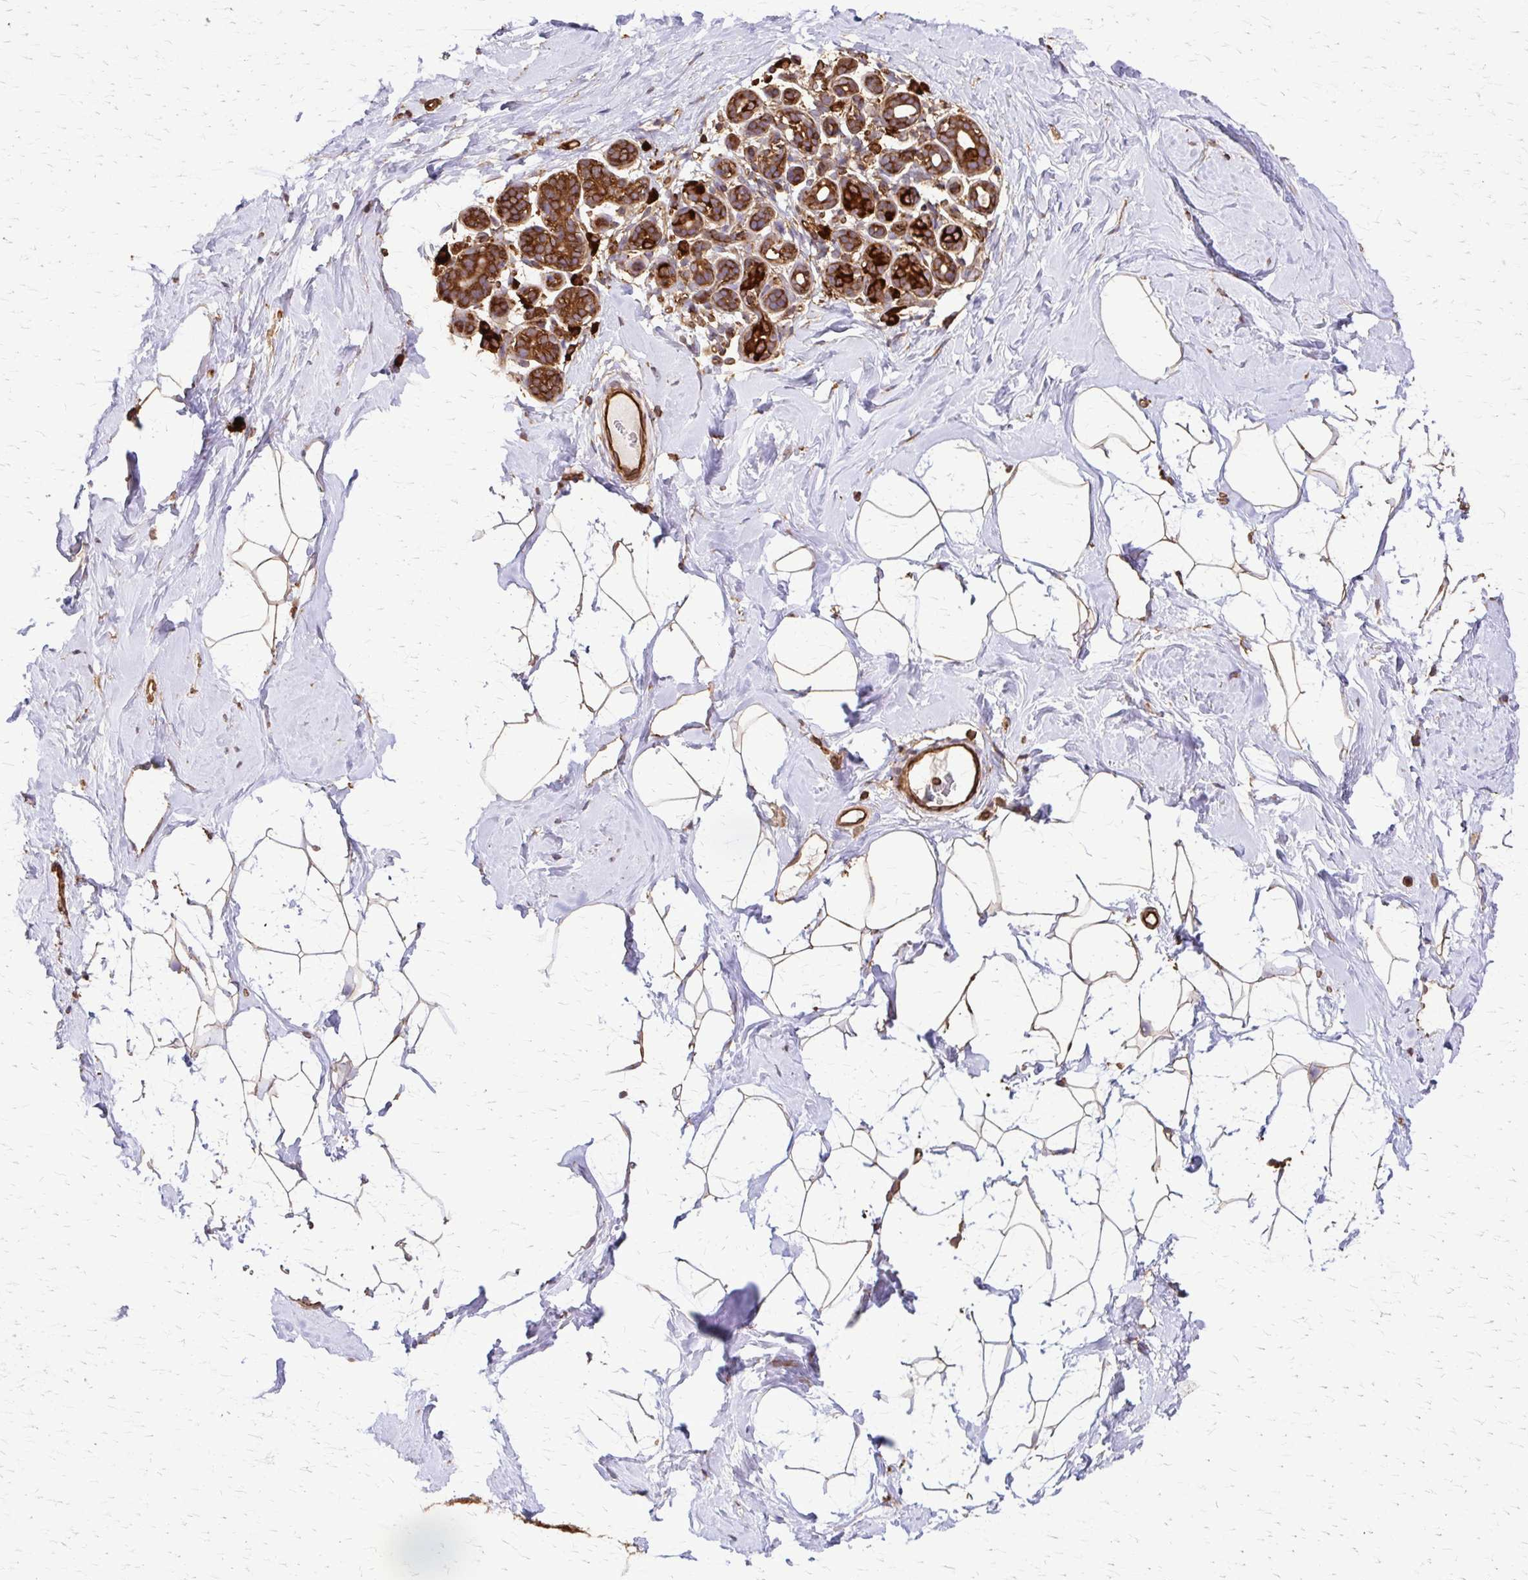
{"staining": {"intensity": "weak", "quantity": "25%-75%", "location": "cytoplasmic/membranous"}, "tissue": "breast", "cell_type": "Adipocytes", "image_type": "normal", "snomed": [{"axis": "morphology", "description": "Normal tissue, NOS"}, {"axis": "topography", "description": "Breast"}], "caption": "High-magnification brightfield microscopy of benign breast stained with DAB (brown) and counterstained with hematoxylin (blue). adipocytes exhibit weak cytoplasmic/membranous staining is identified in about25%-75% of cells.", "gene": "EEF2", "patient": {"sex": "female", "age": 32}}